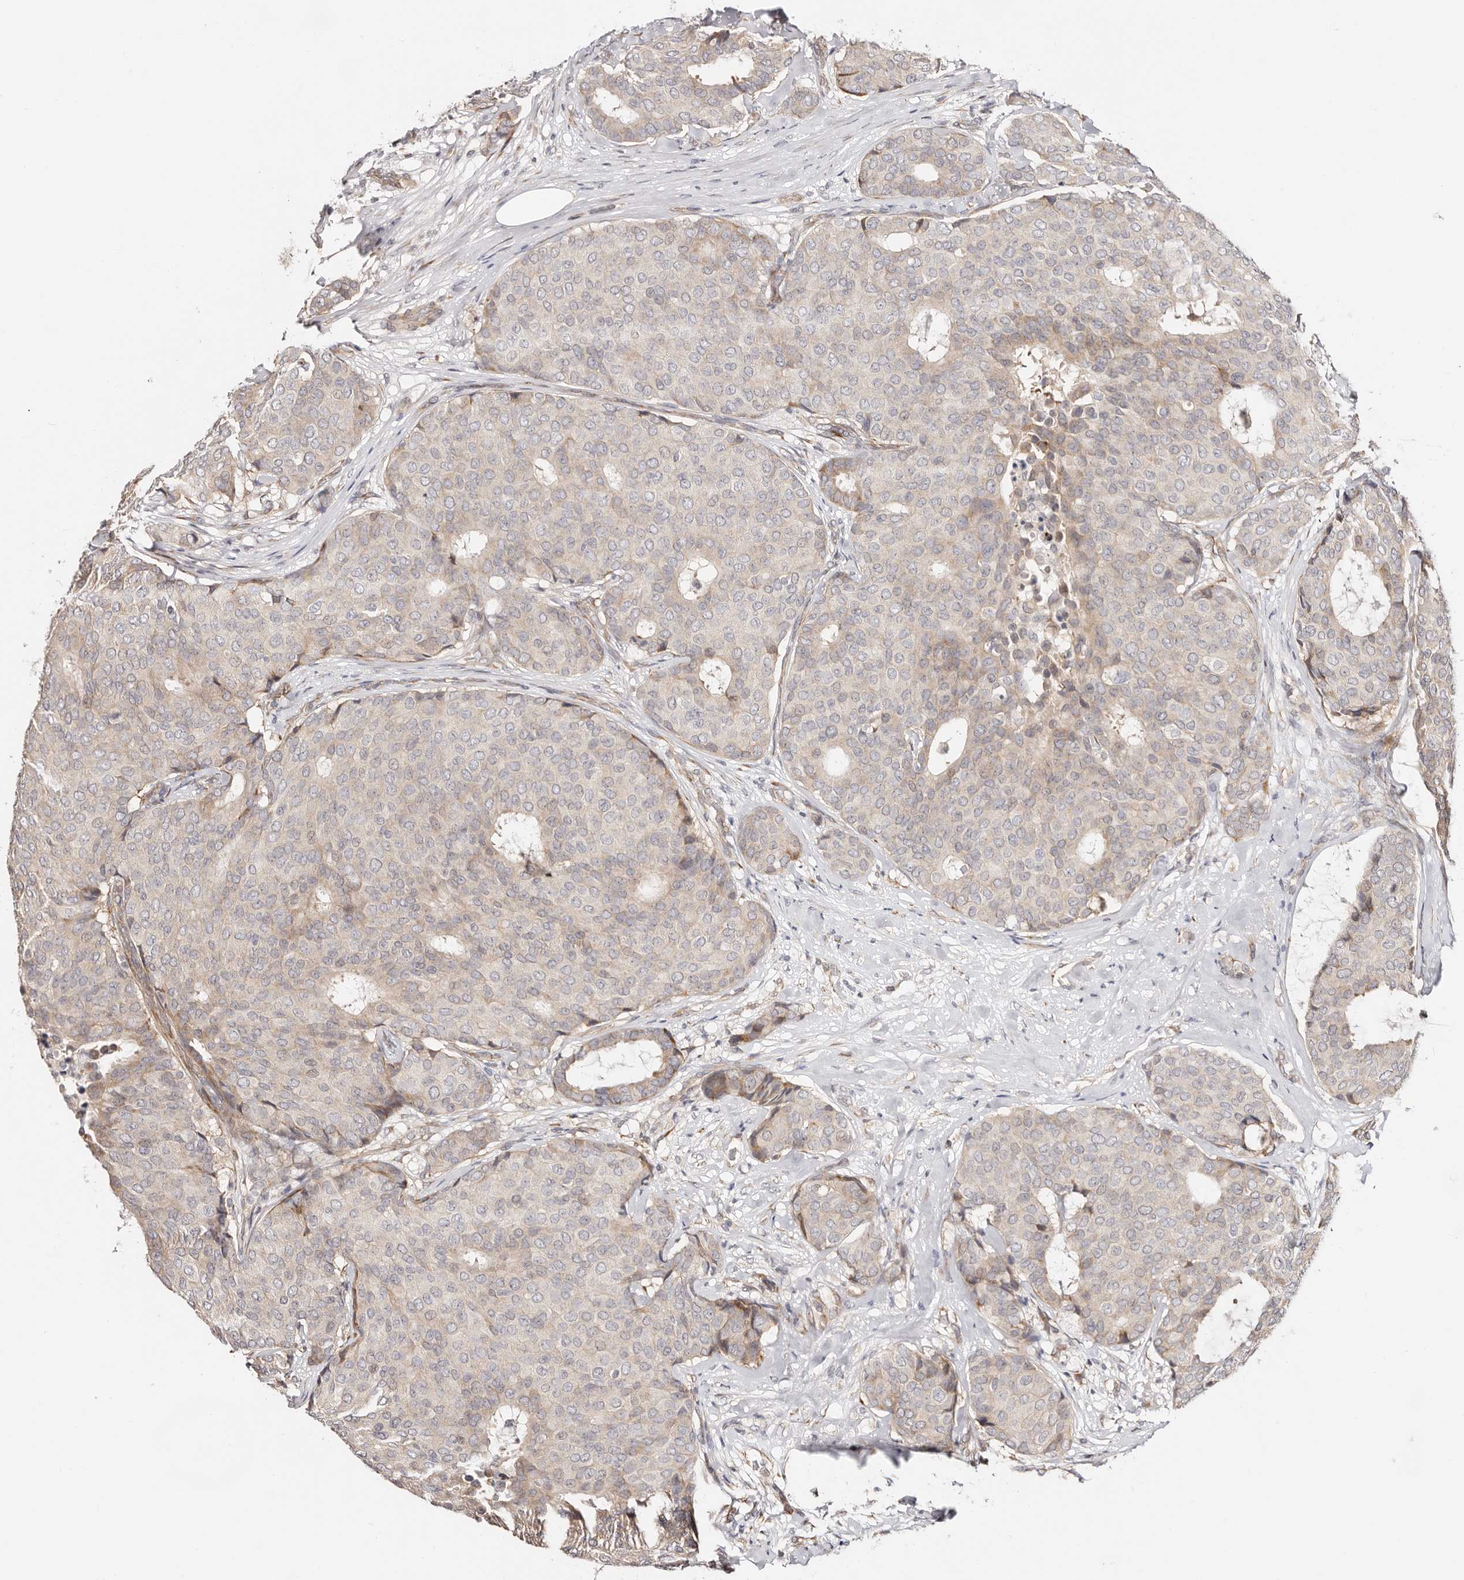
{"staining": {"intensity": "negative", "quantity": "none", "location": "none"}, "tissue": "breast cancer", "cell_type": "Tumor cells", "image_type": "cancer", "snomed": [{"axis": "morphology", "description": "Duct carcinoma"}, {"axis": "topography", "description": "Breast"}], "caption": "Image shows no protein staining in tumor cells of breast cancer (infiltrating ductal carcinoma) tissue. The staining is performed using DAB (3,3'-diaminobenzidine) brown chromogen with nuclei counter-stained in using hematoxylin.", "gene": "BCL2L15", "patient": {"sex": "female", "age": 75}}